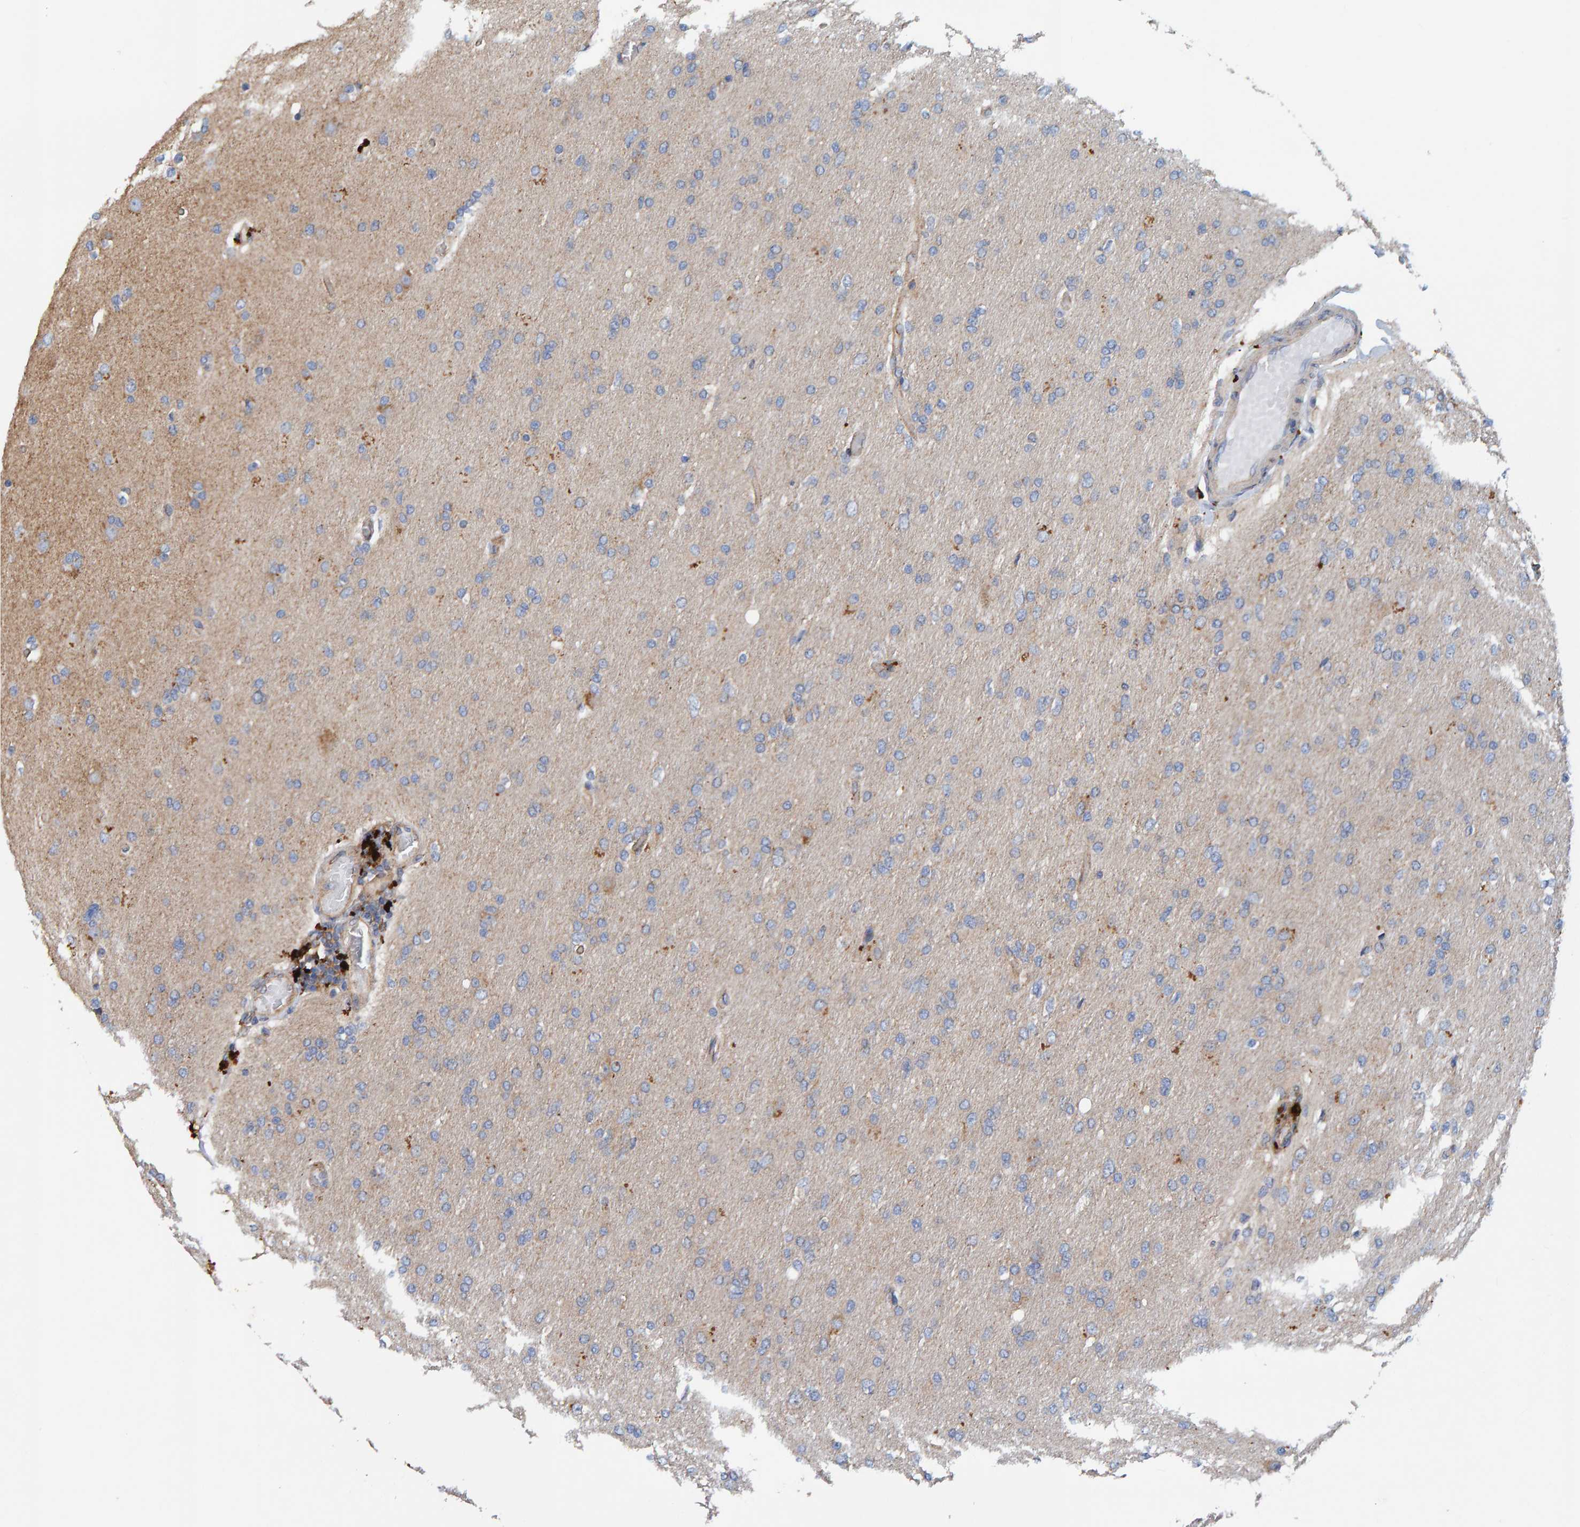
{"staining": {"intensity": "negative", "quantity": "none", "location": "none"}, "tissue": "glioma", "cell_type": "Tumor cells", "image_type": "cancer", "snomed": [{"axis": "morphology", "description": "Glioma, malignant, High grade"}, {"axis": "topography", "description": "Cerebral cortex"}], "caption": "DAB immunohistochemical staining of human glioma reveals no significant positivity in tumor cells.", "gene": "MKLN1", "patient": {"sex": "female", "age": 36}}